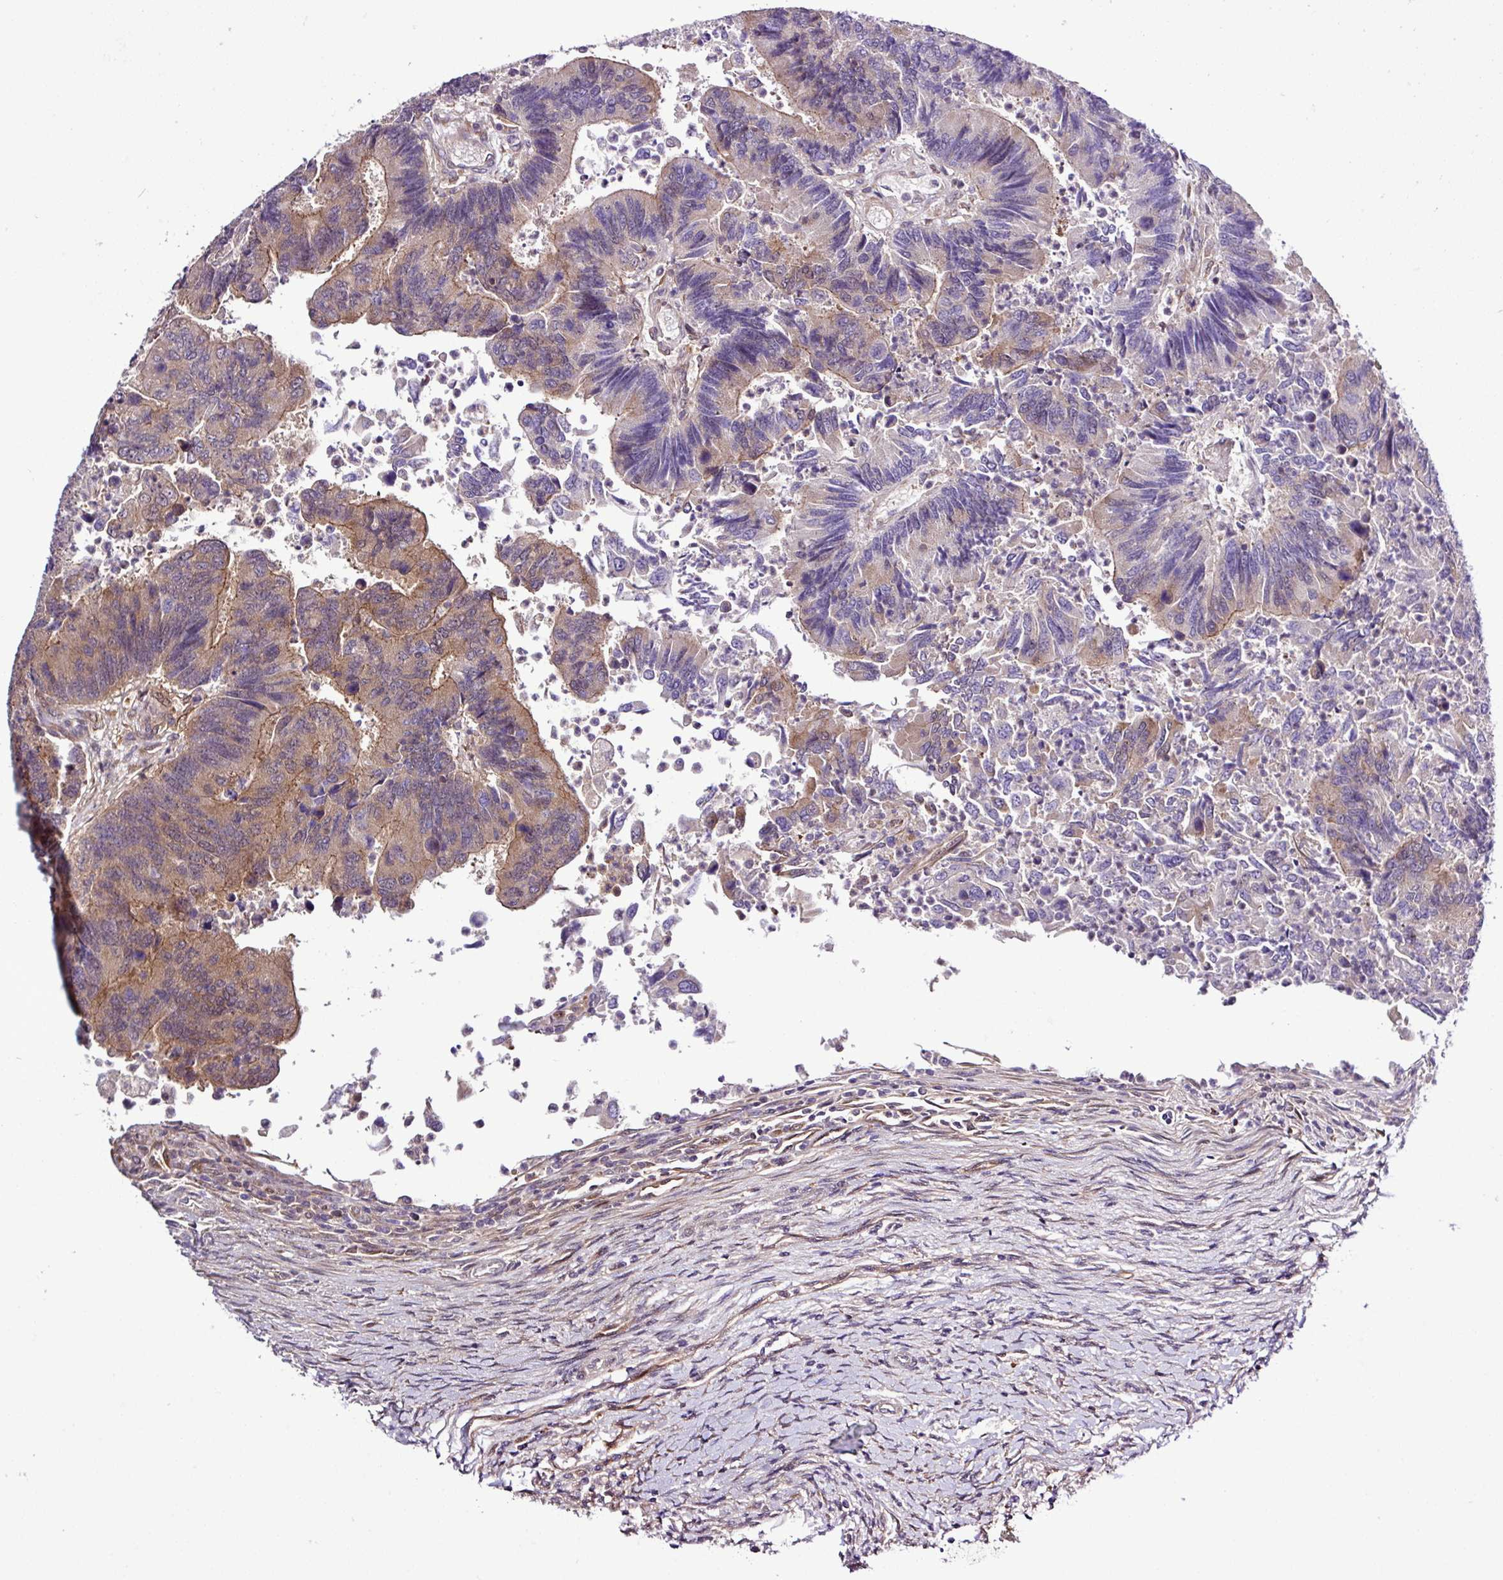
{"staining": {"intensity": "weak", "quantity": "25%-75%", "location": "cytoplasmic/membranous"}, "tissue": "colorectal cancer", "cell_type": "Tumor cells", "image_type": "cancer", "snomed": [{"axis": "morphology", "description": "Adenocarcinoma, NOS"}, {"axis": "topography", "description": "Colon"}], "caption": "High-magnification brightfield microscopy of colorectal adenocarcinoma stained with DAB (brown) and counterstained with hematoxylin (blue). tumor cells exhibit weak cytoplasmic/membranous staining is present in approximately25%-75% of cells. The staining was performed using DAB to visualize the protein expression in brown, while the nuclei were stained in blue with hematoxylin (Magnification: 20x).", "gene": "CARHSP1", "patient": {"sex": "female", "age": 67}}